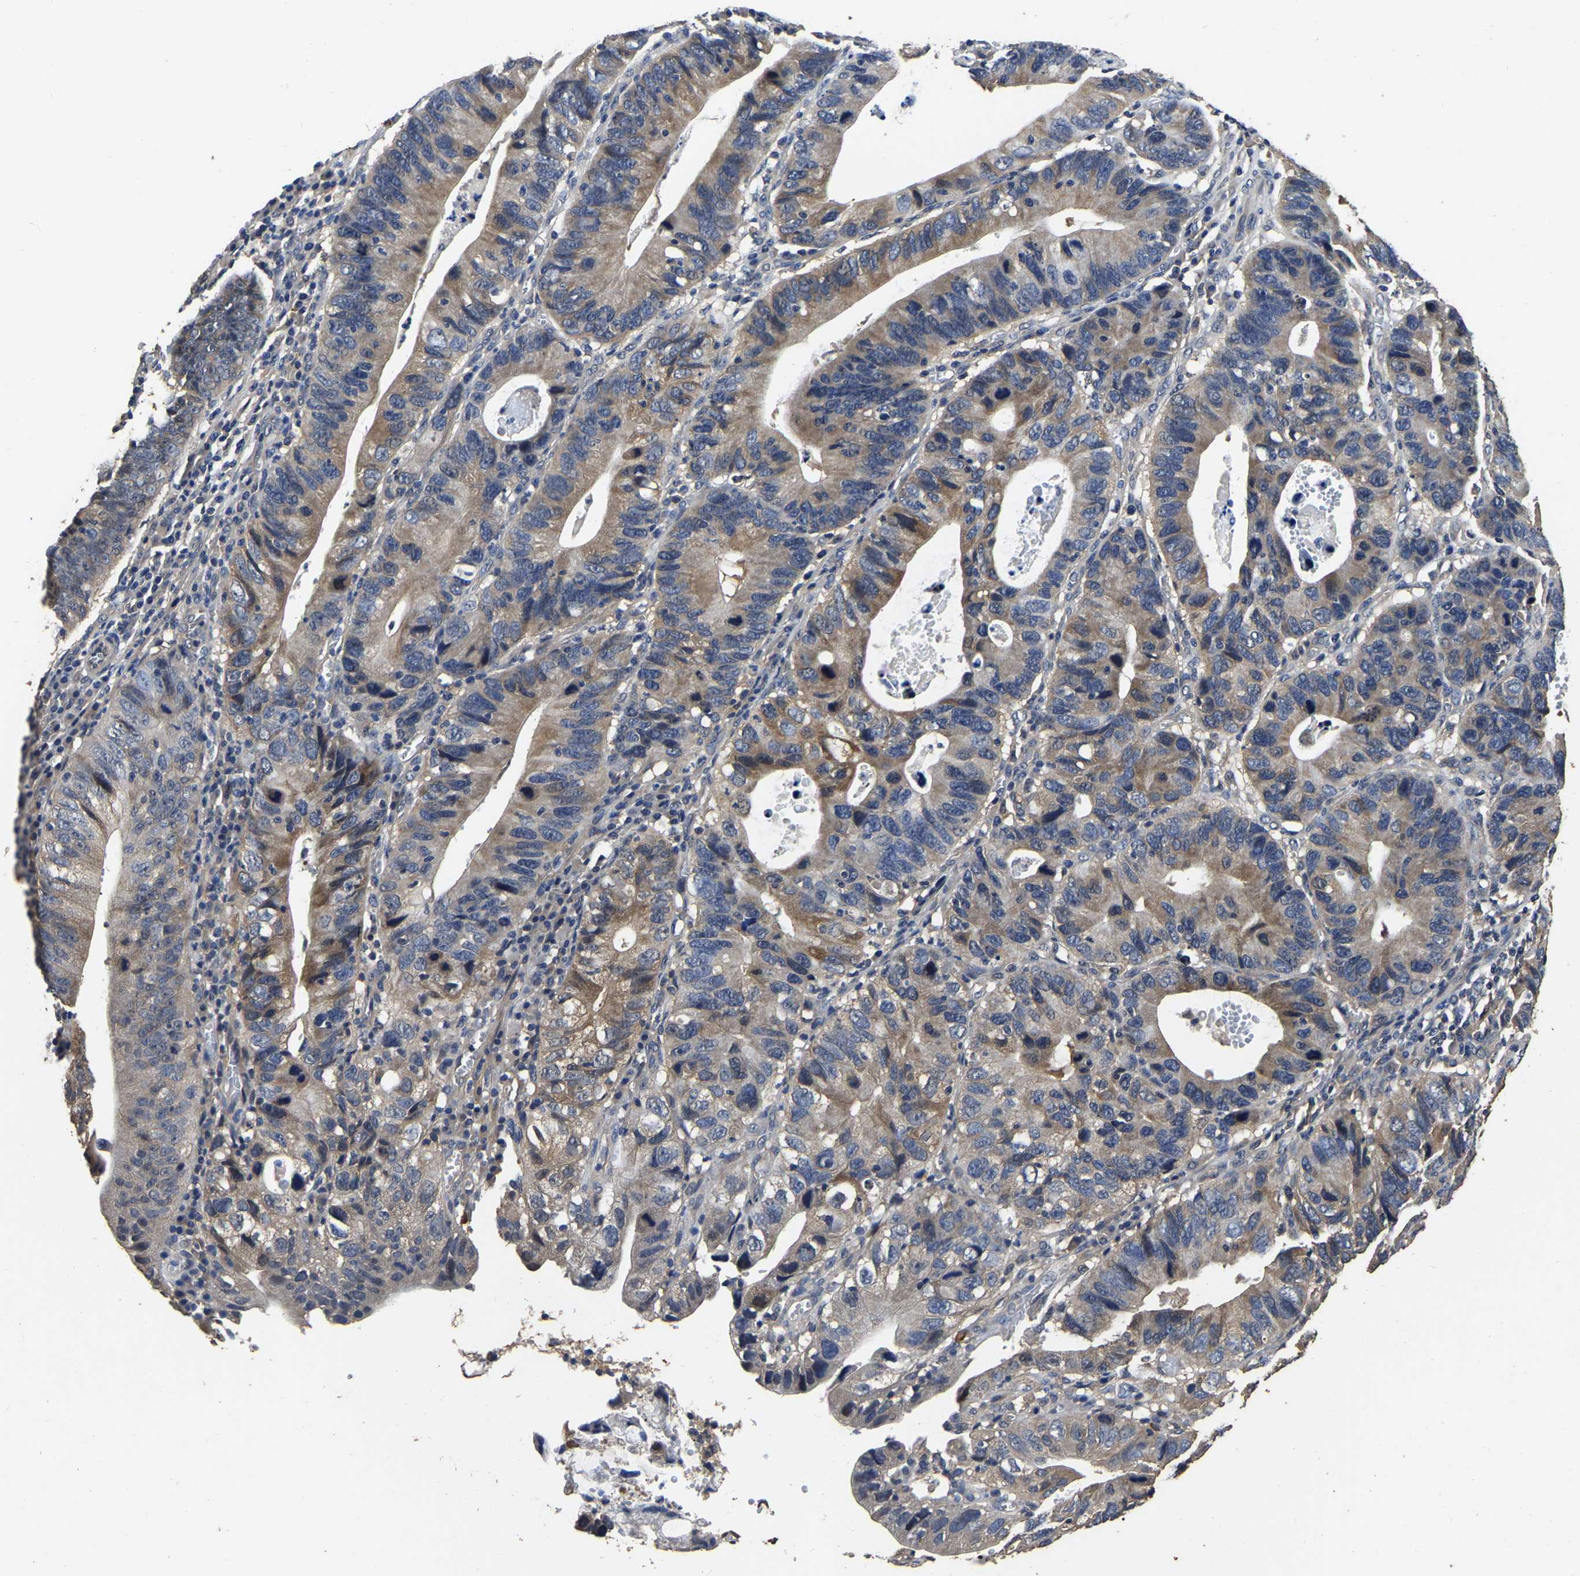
{"staining": {"intensity": "moderate", "quantity": ">75%", "location": "cytoplasmic/membranous"}, "tissue": "stomach cancer", "cell_type": "Tumor cells", "image_type": "cancer", "snomed": [{"axis": "morphology", "description": "Adenocarcinoma, NOS"}, {"axis": "topography", "description": "Stomach"}], "caption": "The histopathology image shows immunohistochemical staining of stomach cancer (adenocarcinoma). There is moderate cytoplasmic/membranous staining is appreciated in about >75% of tumor cells.", "gene": "STK32C", "patient": {"sex": "male", "age": 59}}